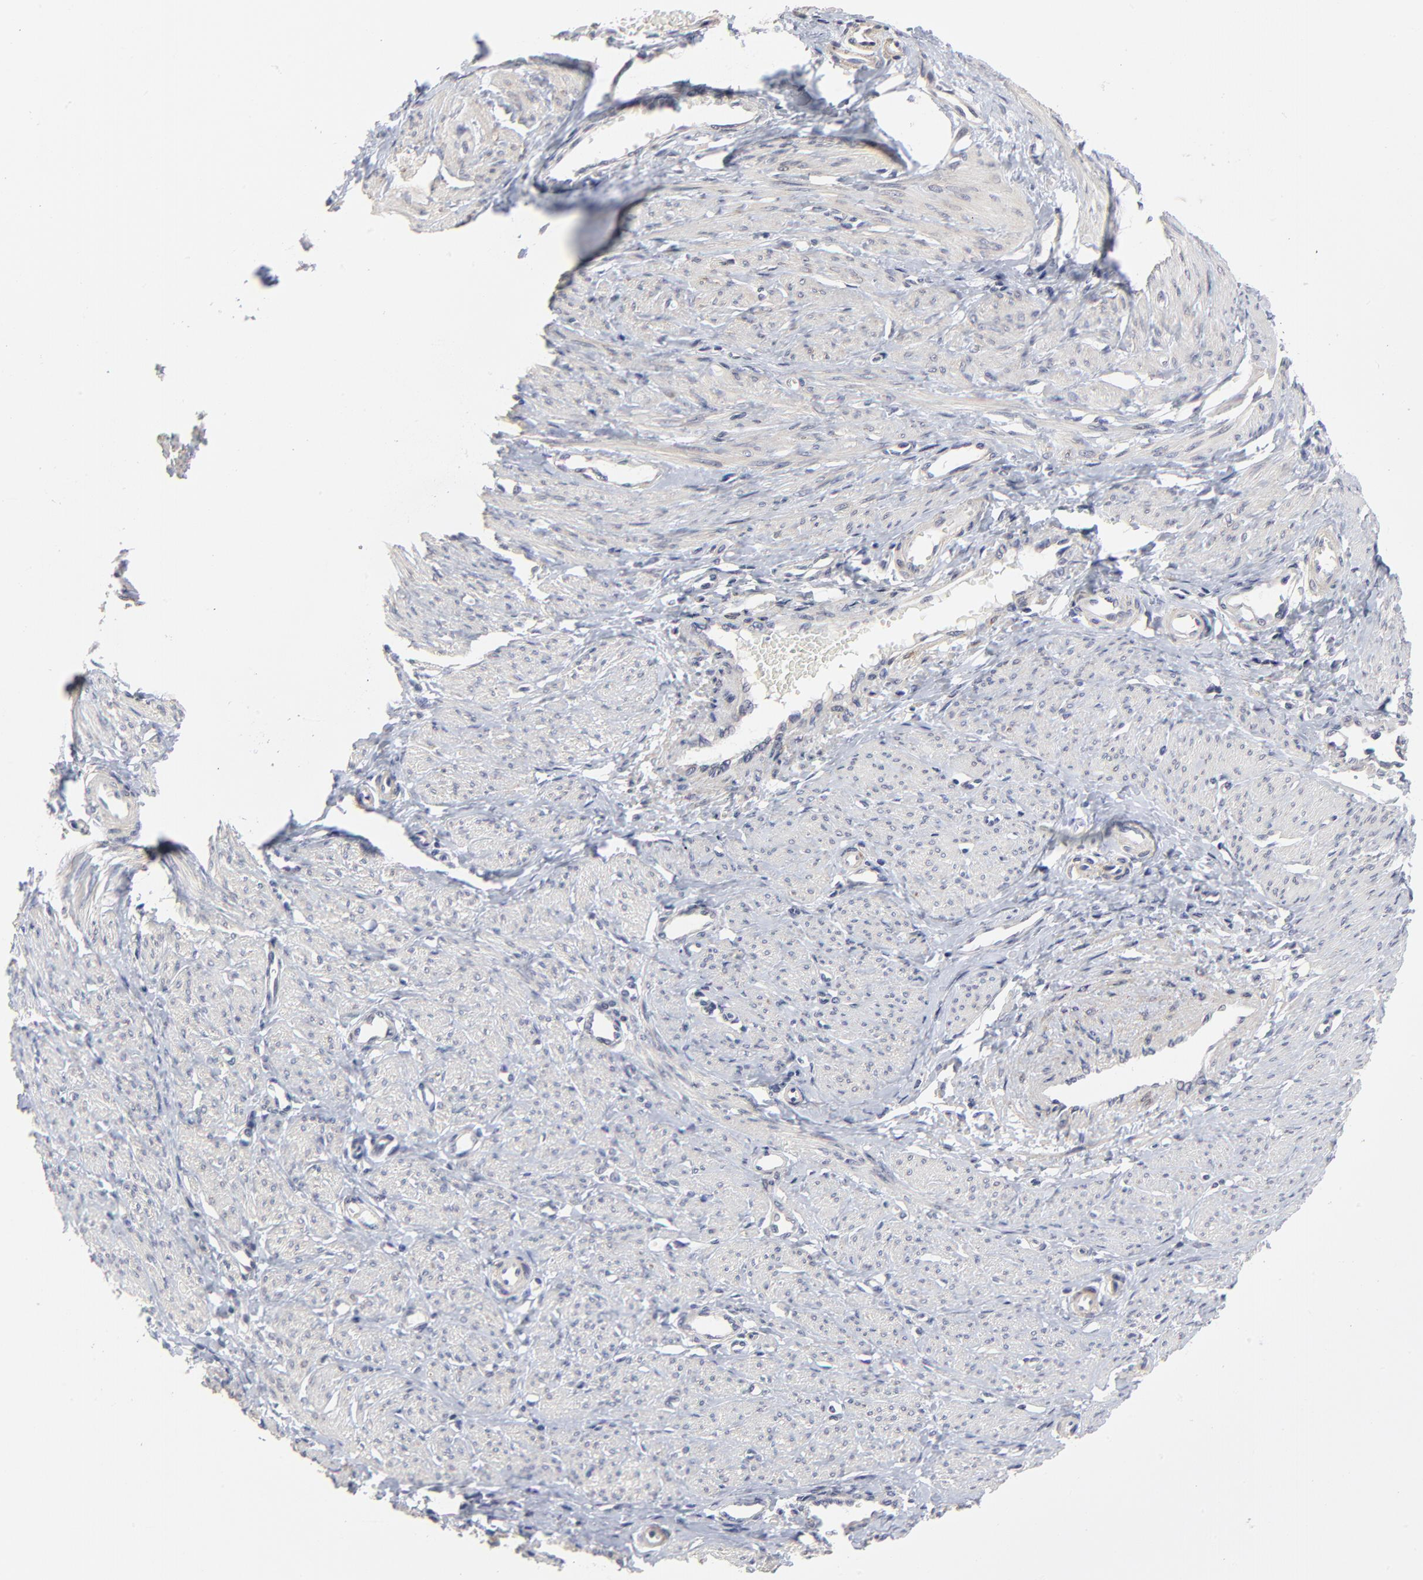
{"staining": {"intensity": "weak", "quantity": "<25%", "location": "cytoplasmic/membranous"}, "tissue": "smooth muscle", "cell_type": "Smooth muscle cells", "image_type": "normal", "snomed": [{"axis": "morphology", "description": "Normal tissue, NOS"}, {"axis": "topography", "description": "Smooth muscle"}, {"axis": "topography", "description": "Uterus"}], "caption": "The photomicrograph shows no significant expression in smooth muscle cells of smooth muscle. (Stains: DAB (3,3'-diaminobenzidine) immunohistochemistry (IHC) with hematoxylin counter stain, Microscopy: brightfield microscopy at high magnification).", "gene": "MAGEA10", "patient": {"sex": "female", "age": 39}}